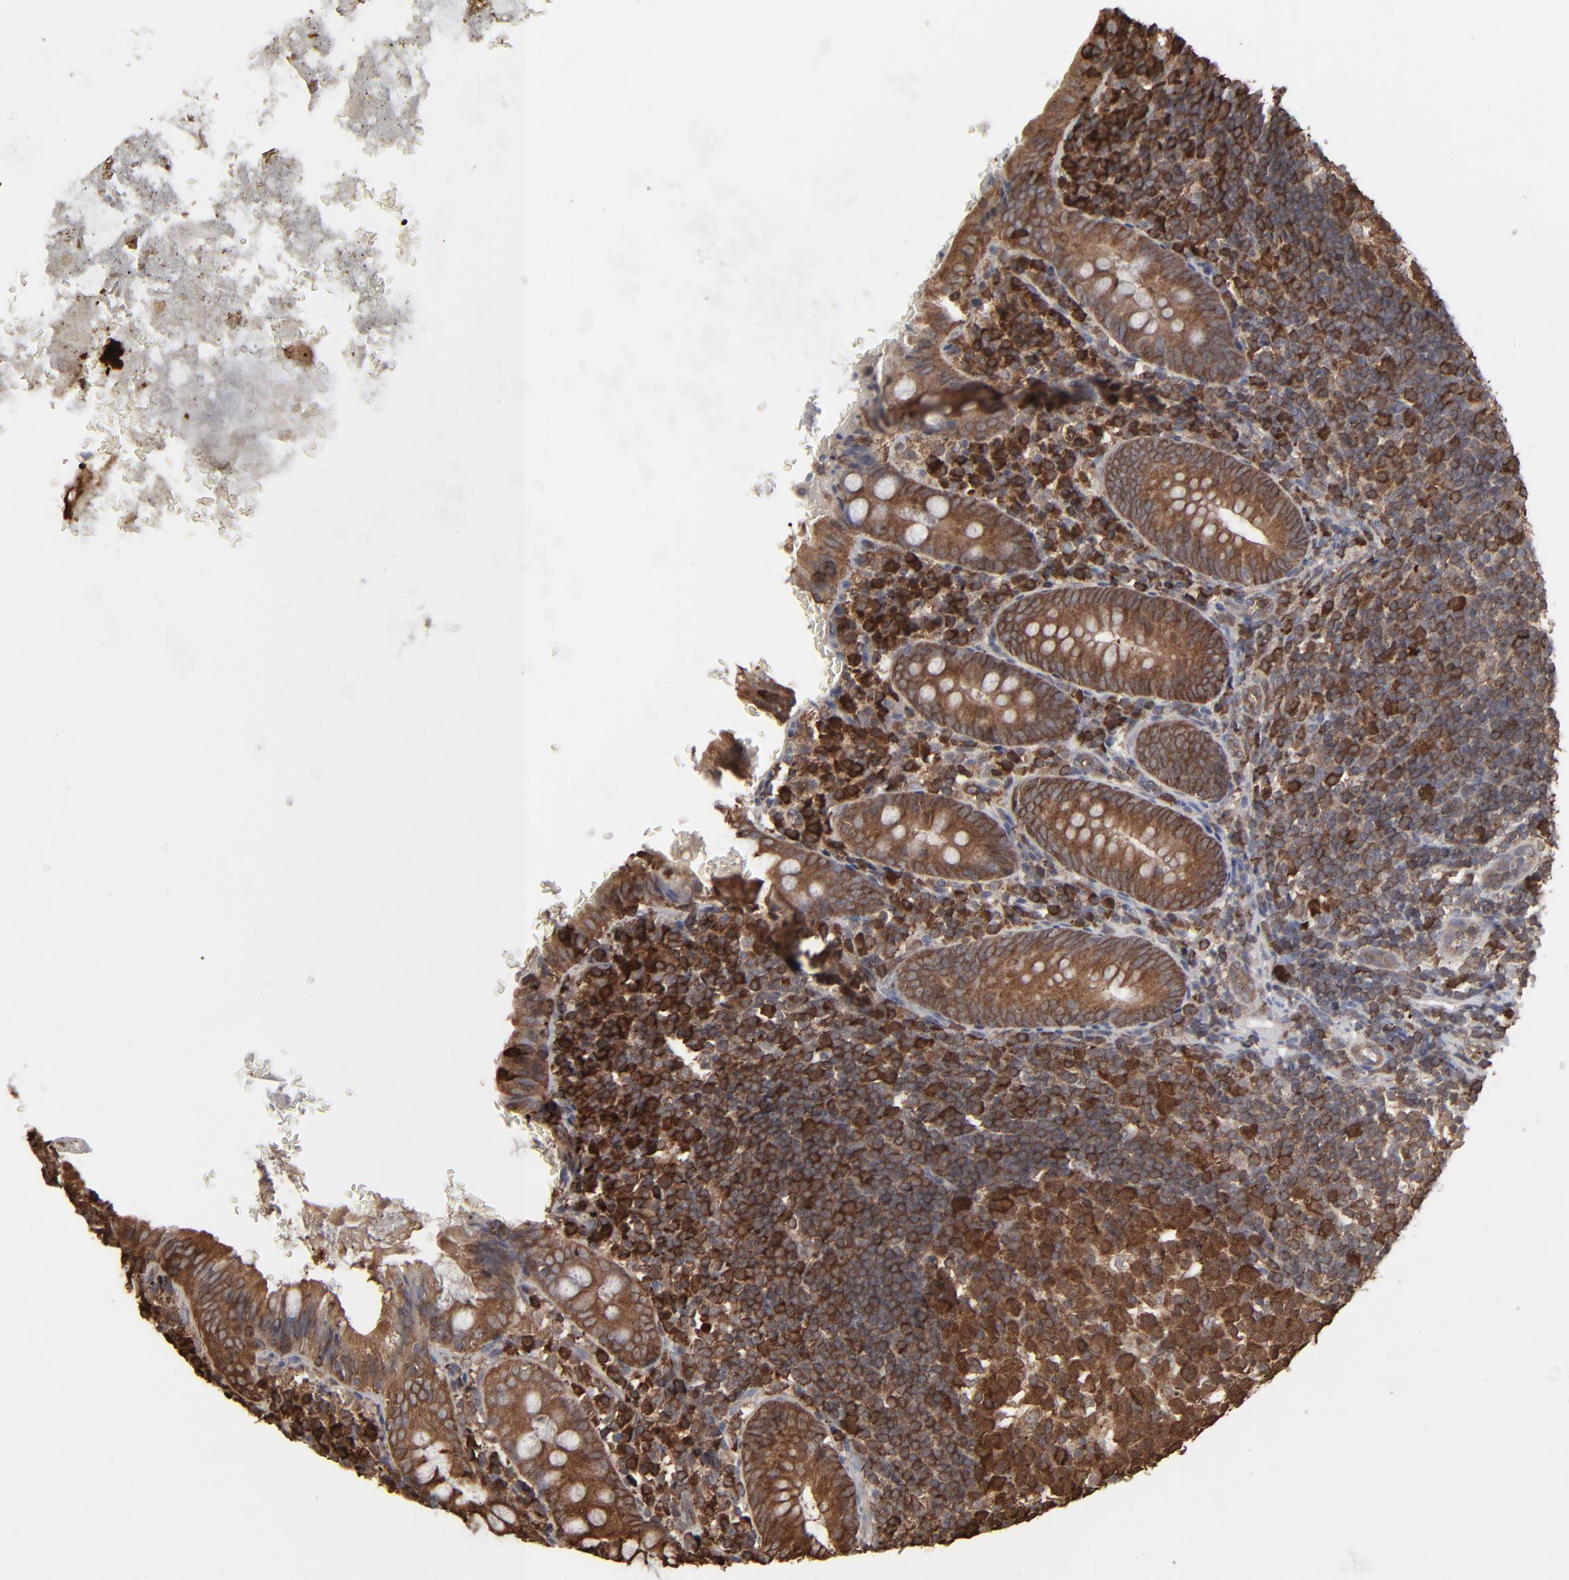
{"staining": {"intensity": "moderate", "quantity": ">75%", "location": "cytoplasmic/membranous"}, "tissue": "appendix", "cell_type": "Glandular cells", "image_type": "normal", "snomed": [{"axis": "morphology", "description": "Normal tissue, NOS"}, {"axis": "topography", "description": "Appendix"}], "caption": "Immunohistochemistry micrograph of normal human appendix stained for a protein (brown), which shows medium levels of moderate cytoplasmic/membranous staining in about >75% of glandular cells.", "gene": "NME1", "patient": {"sex": "female", "age": 10}}